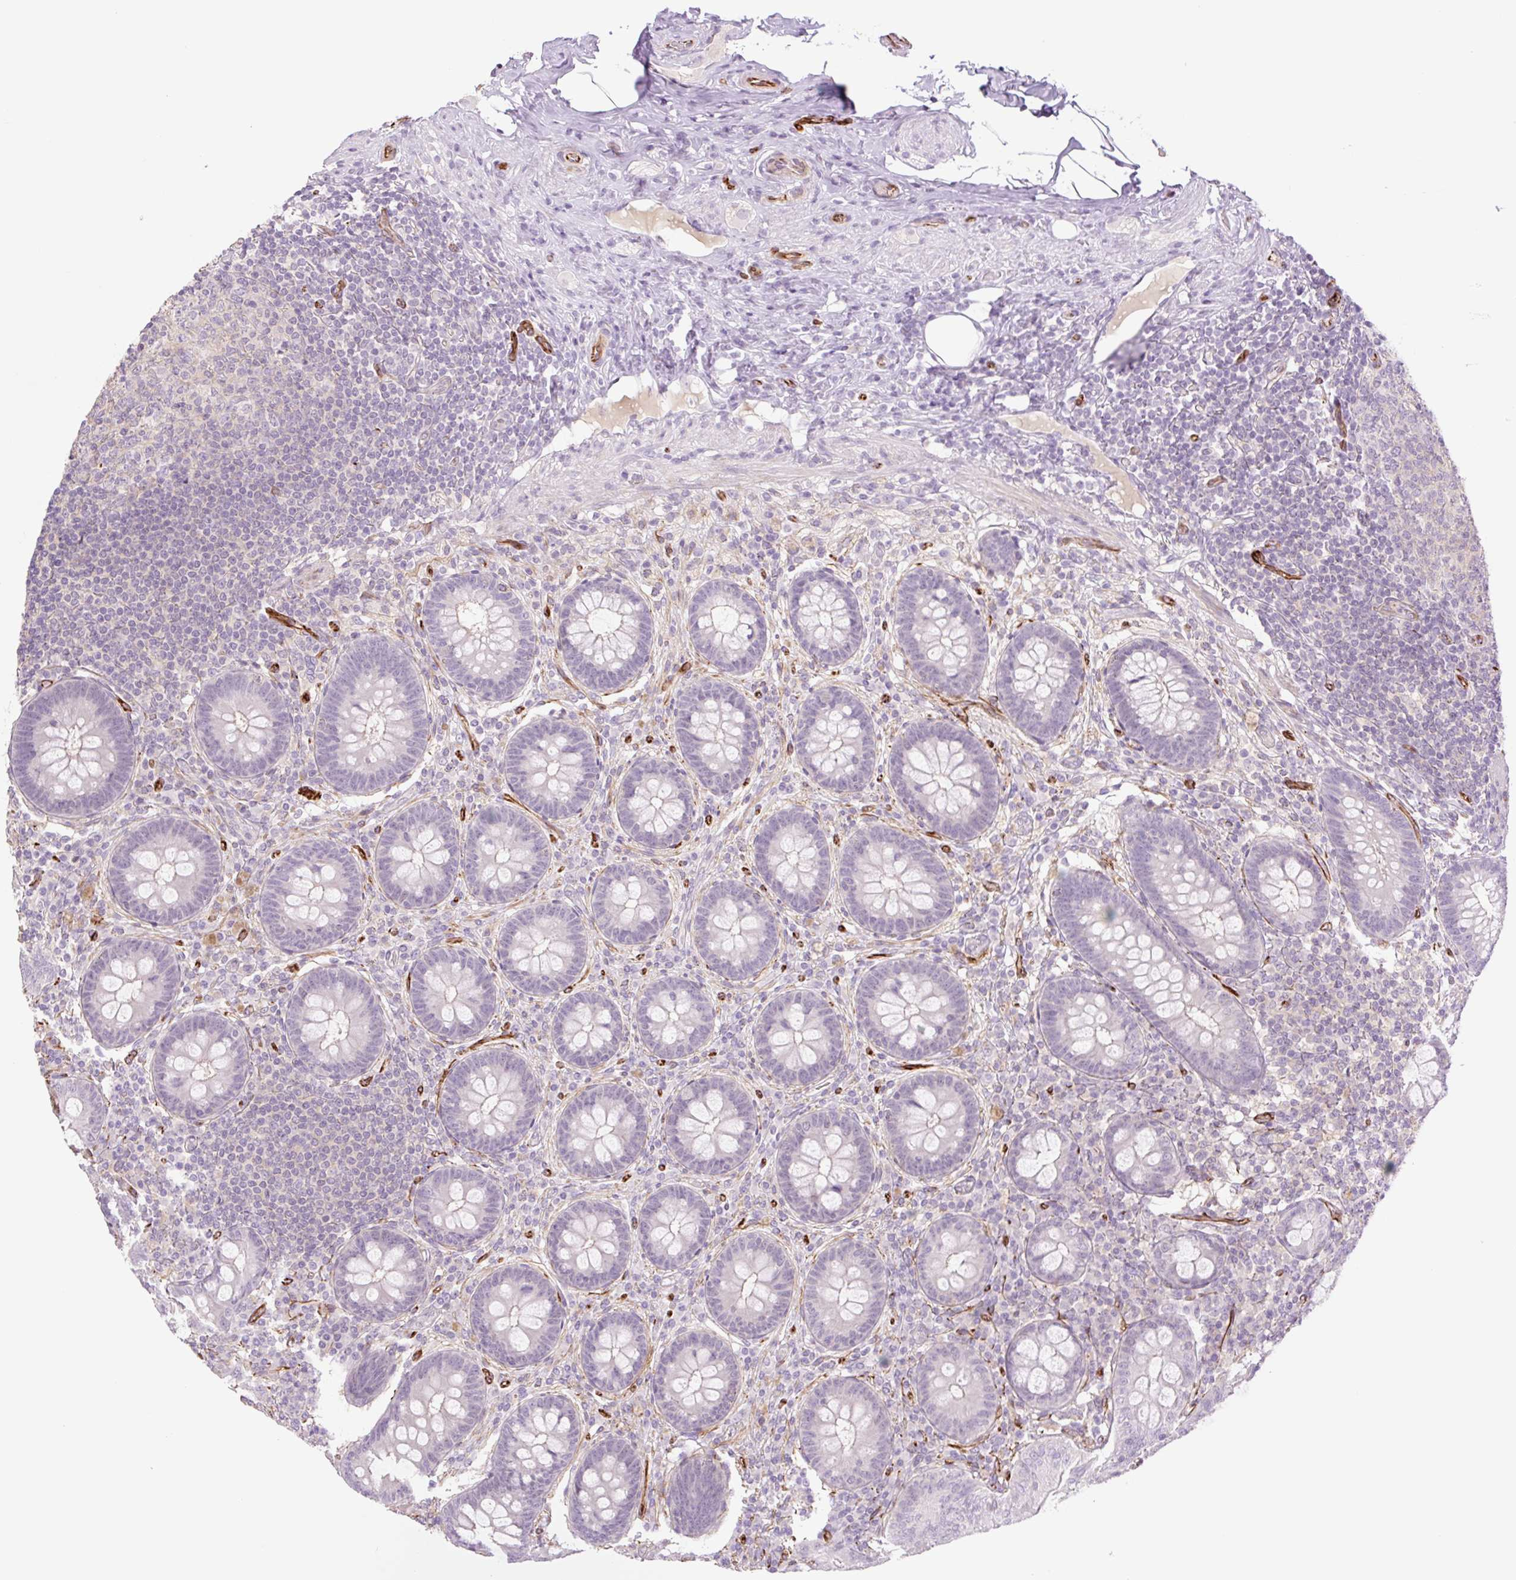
{"staining": {"intensity": "negative", "quantity": "none", "location": "none"}, "tissue": "appendix", "cell_type": "Glandular cells", "image_type": "normal", "snomed": [{"axis": "morphology", "description": "Normal tissue, NOS"}, {"axis": "topography", "description": "Appendix"}], "caption": "Immunohistochemistry histopathology image of unremarkable appendix stained for a protein (brown), which demonstrates no expression in glandular cells. (DAB (3,3'-diaminobenzidine) immunohistochemistry (IHC) visualized using brightfield microscopy, high magnification).", "gene": "ZFYVE21", "patient": {"sex": "male", "age": 71}}